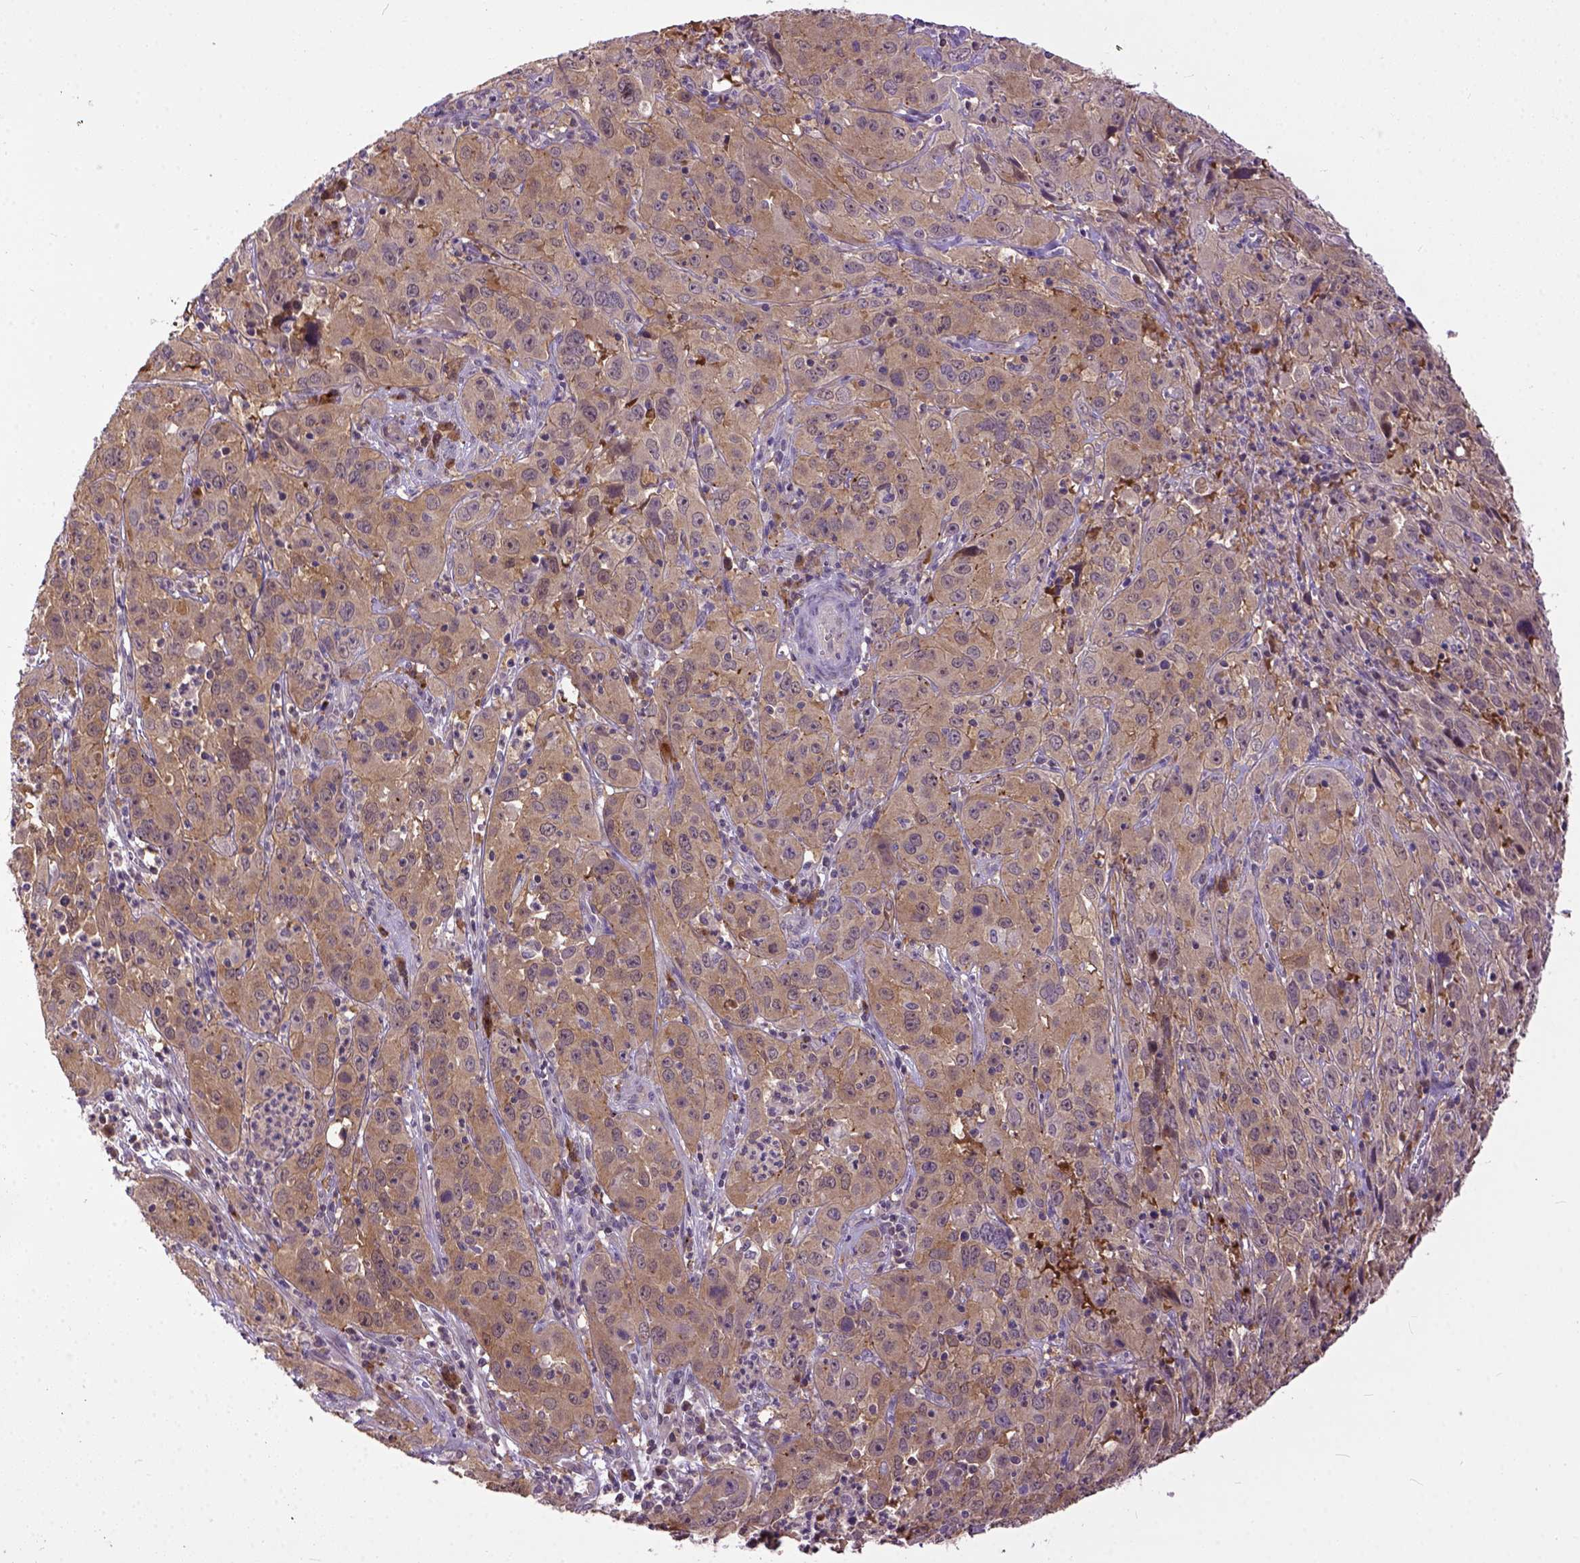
{"staining": {"intensity": "moderate", "quantity": ">75%", "location": "cytoplasmic/membranous"}, "tissue": "cervical cancer", "cell_type": "Tumor cells", "image_type": "cancer", "snomed": [{"axis": "morphology", "description": "Squamous cell carcinoma, NOS"}, {"axis": "topography", "description": "Cervix"}], "caption": "A high-resolution photomicrograph shows immunohistochemistry staining of cervical squamous cell carcinoma, which demonstrates moderate cytoplasmic/membranous staining in about >75% of tumor cells.", "gene": "CPNE1", "patient": {"sex": "female", "age": 32}}